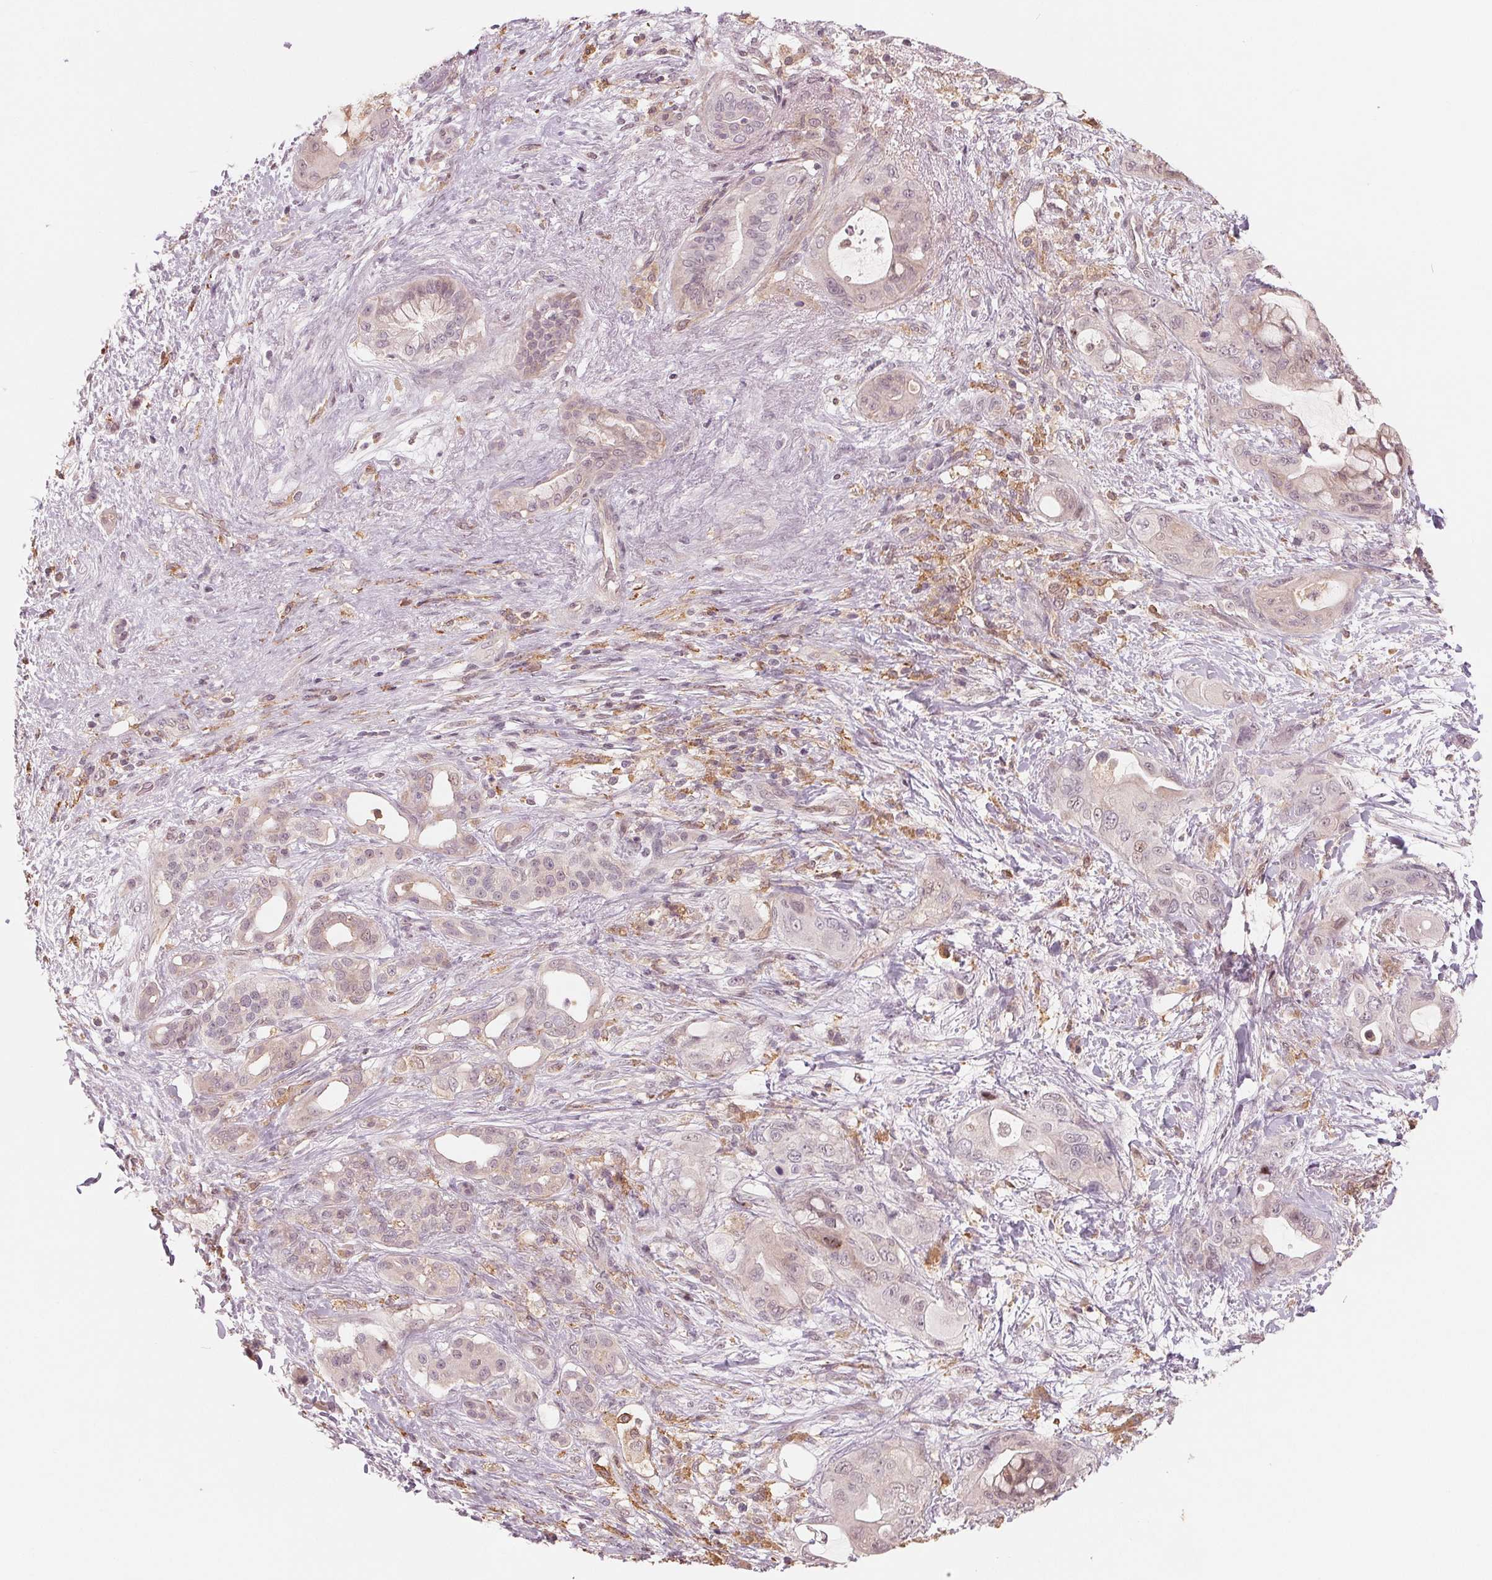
{"staining": {"intensity": "weak", "quantity": "<25%", "location": "cytoplasmic/membranous,nuclear"}, "tissue": "pancreatic cancer", "cell_type": "Tumor cells", "image_type": "cancer", "snomed": [{"axis": "morphology", "description": "Adenocarcinoma, NOS"}, {"axis": "topography", "description": "Pancreas"}], "caption": "DAB (3,3'-diaminobenzidine) immunohistochemical staining of human adenocarcinoma (pancreatic) exhibits no significant expression in tumor cells.", "gene": "IL9R", "patient": {"sex": "male", "age": 71}}